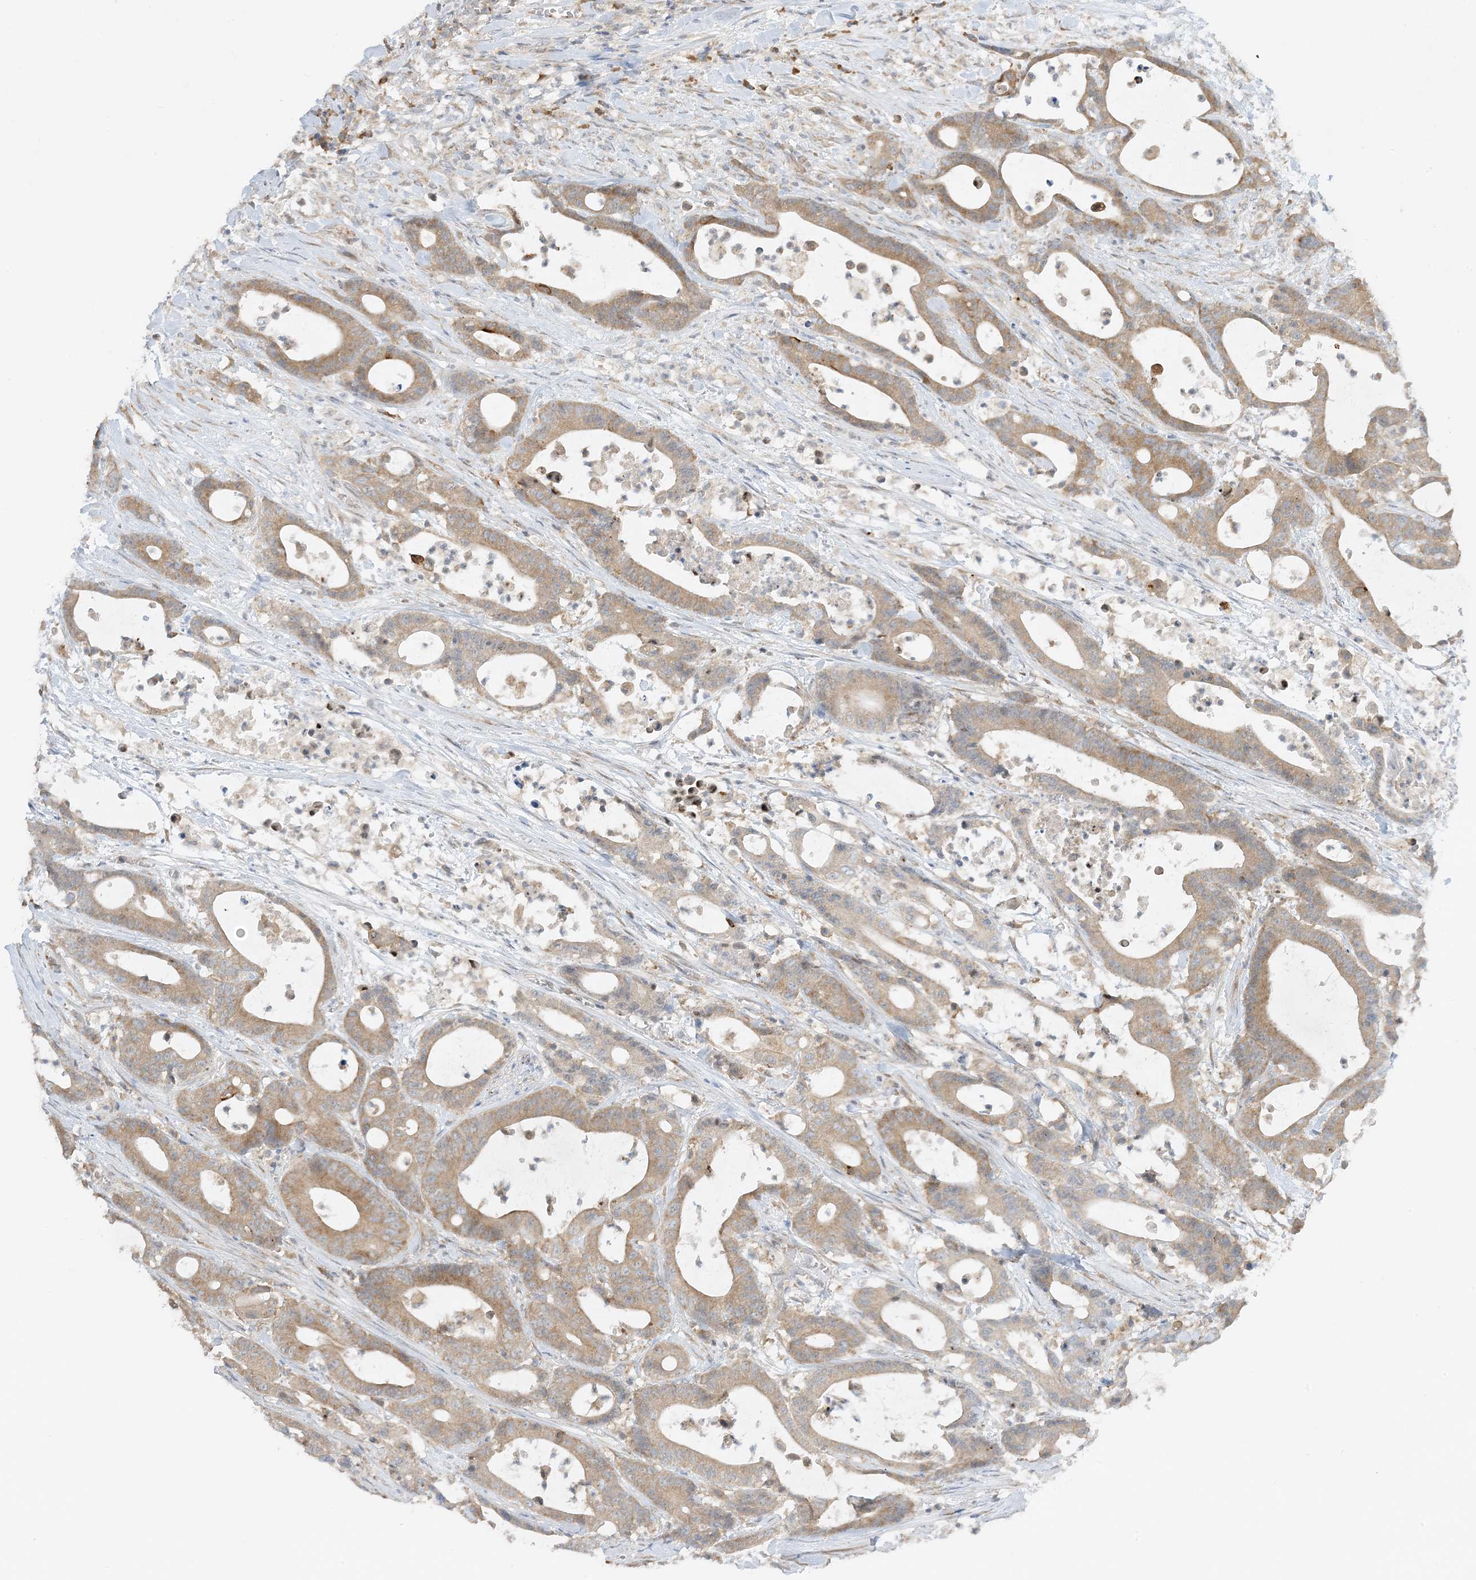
{"staining": {"intensity": "moderate", "quantity": ">75%", "location": "cytoplasmic/membranous"}, "tissue": "colorectal cancer", "cell_type": "Tumor cells", "image_type": "cancer", "snomed": [{"axis": "morphology", "description": "Adenocarcinoma, NOS"}, {"axis": "topography", "description": "Colon"}], "caption": "Colorectal cancer tissue reveals moderate cytoplasmic/membranous positivity in approximately >75% of tumor cells, visualized by immunohistochemistry.", "gene": "RPP40", "patient": {"sex": "female", "age": 84}}